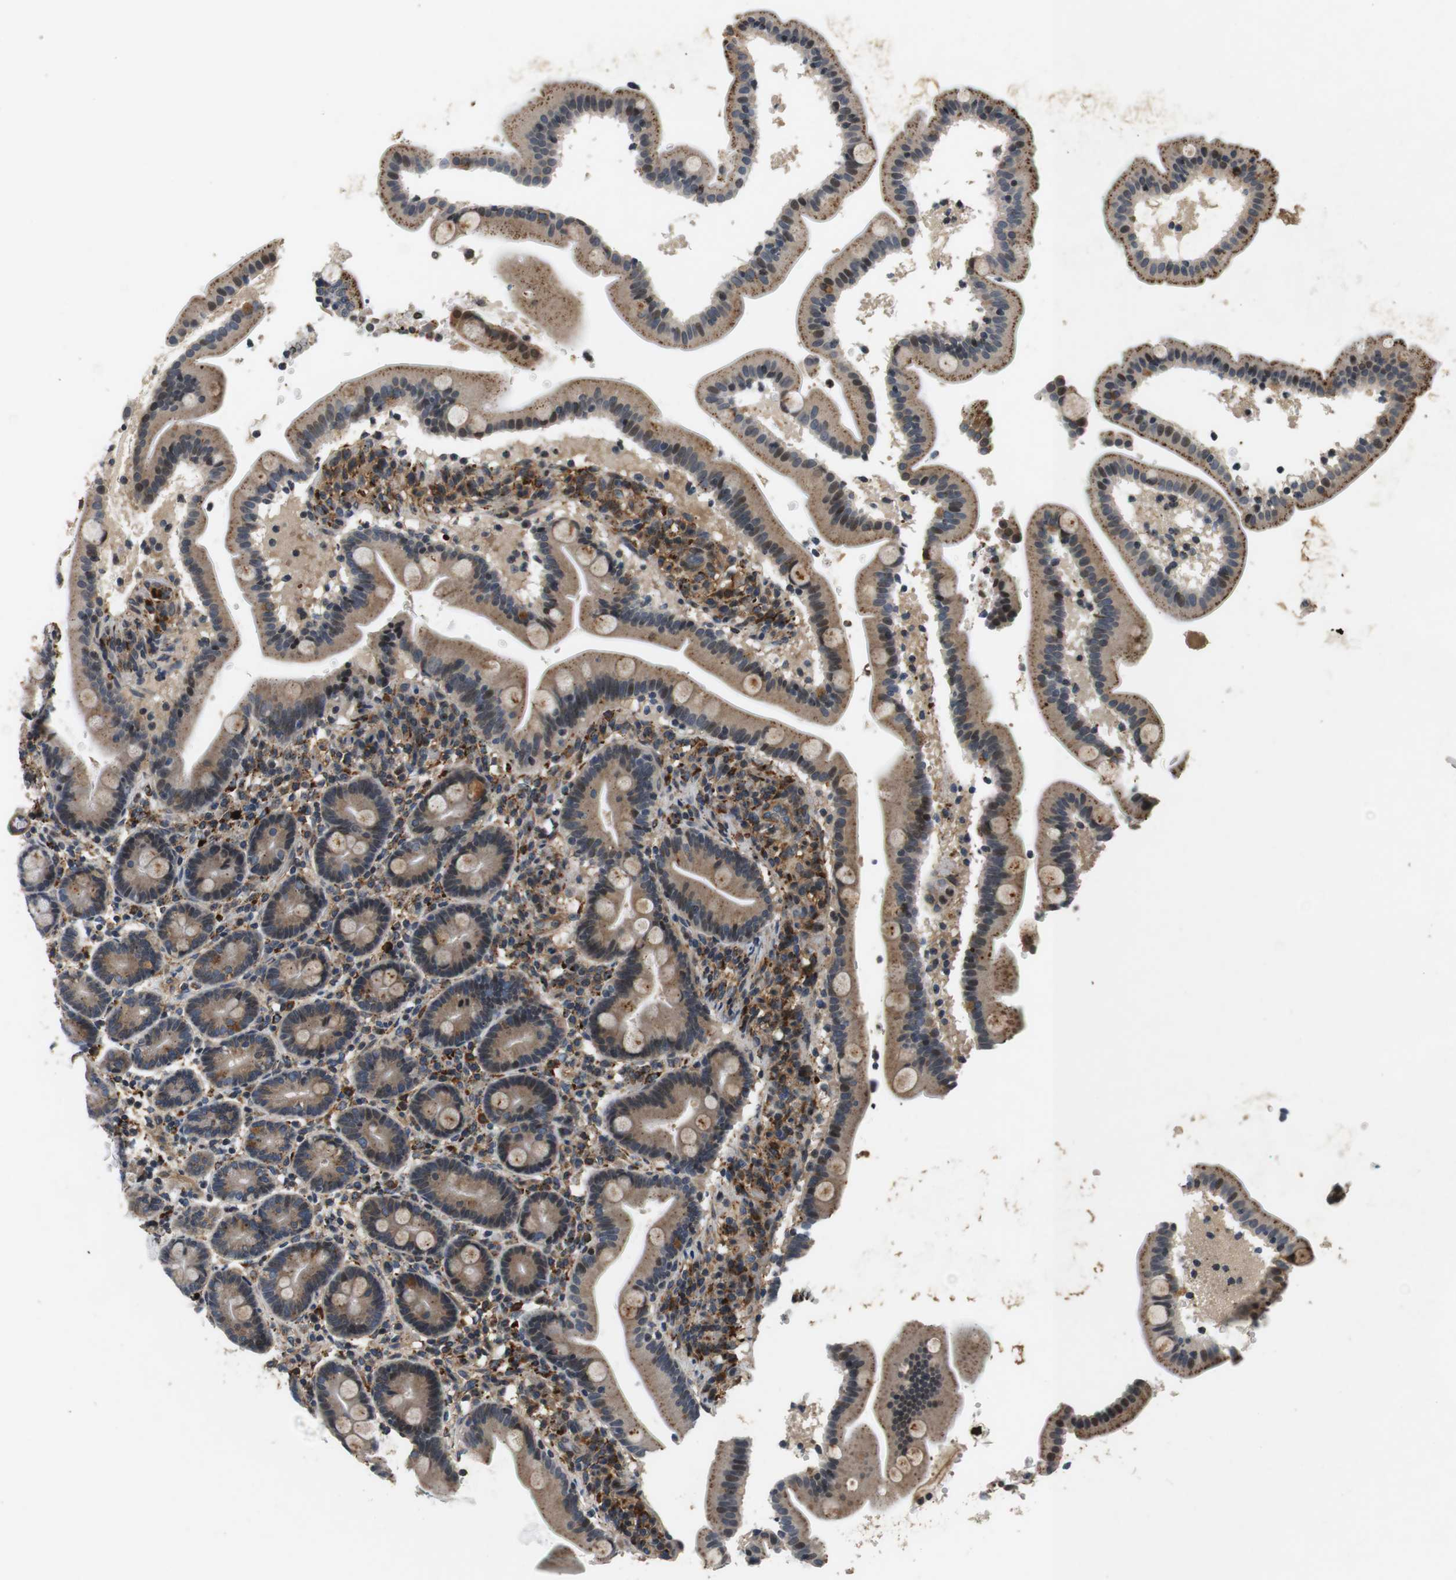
{"staining": {"intensity": "moderate", "quantity": ">75%", "location": "cytoplasmic/membranous"}, "tissue": "duodenum", "cell_type": "Glandular cells", "image_type": "normal", "snomed": [{"axis": "morphology", "description": "Normal tissue, NOS"}, {"axis": "topography", "description": "Duodenum"}], "caption": "A micrograph showing moderate cytoplasmic/membranous expression in approximately >75% of glandular cells in normal duodenum, as visualized by brown immunohistochemical staining.", "gene": "TXNRD1", "patient": {"sex": "male", "age": 54}}